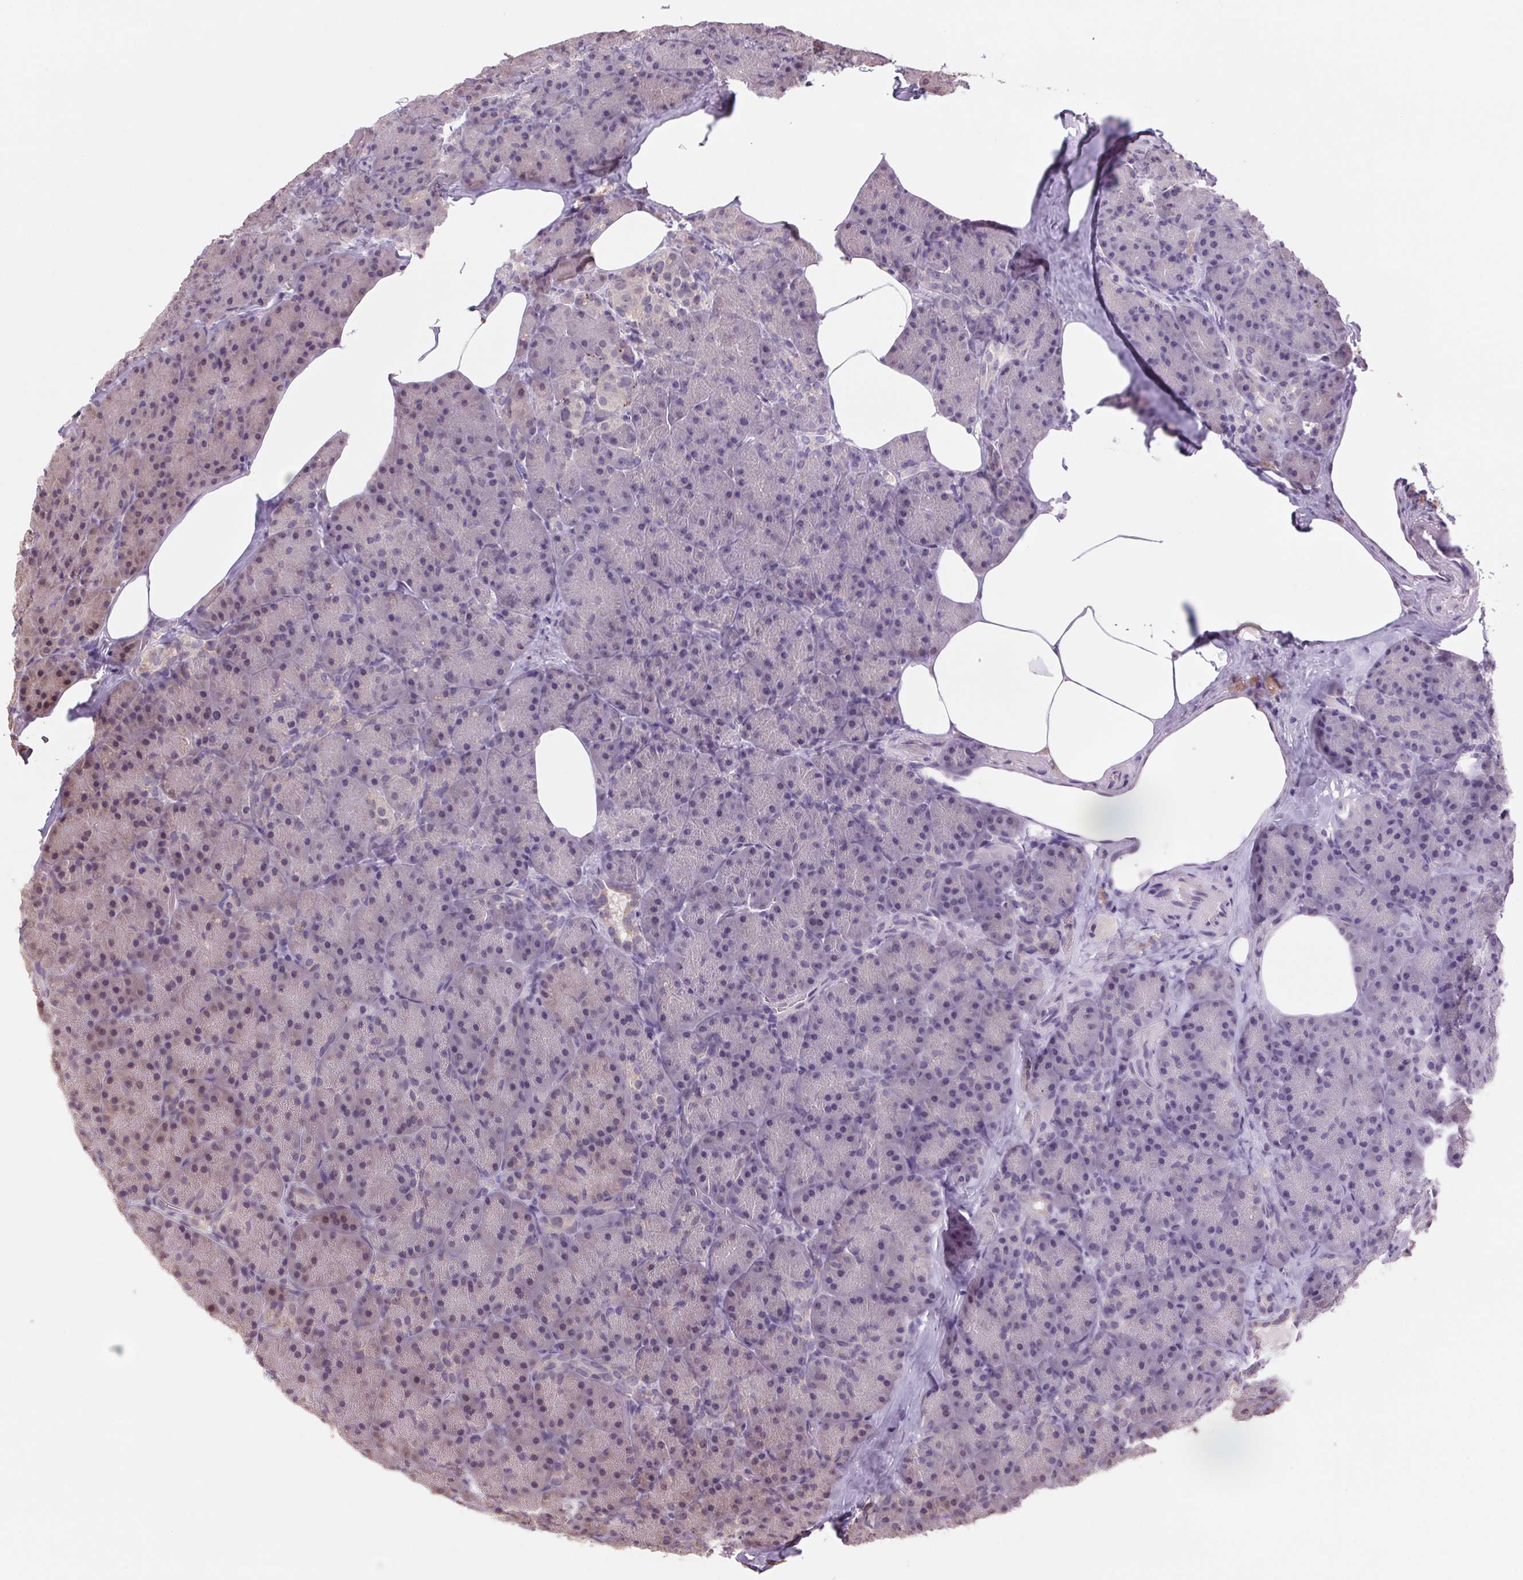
{"staining": {"intensity": "weak", "quantity": "<25%", "location": "nuclear"}, "tissue": "pancreas", "cell_type": "Exocrine glandular cells", "image_type": "normal", "snomed": [{"axis": "morphology", "description": "Normal tissue, NOS"}, {"axis": "topography", "description": "Pancreas"}], "caption": "Immunohistochemistry micrograph of normal pancreas: pancreas stained with DAB (3,3'-diaminobenzidine) reveals no significant protein staining in exocrine glandular cells. (DAB immunohistochemistry (IHC), high magnification).", "gene": "VWA3B", "patient": {"sex": "male", "age": 57}}